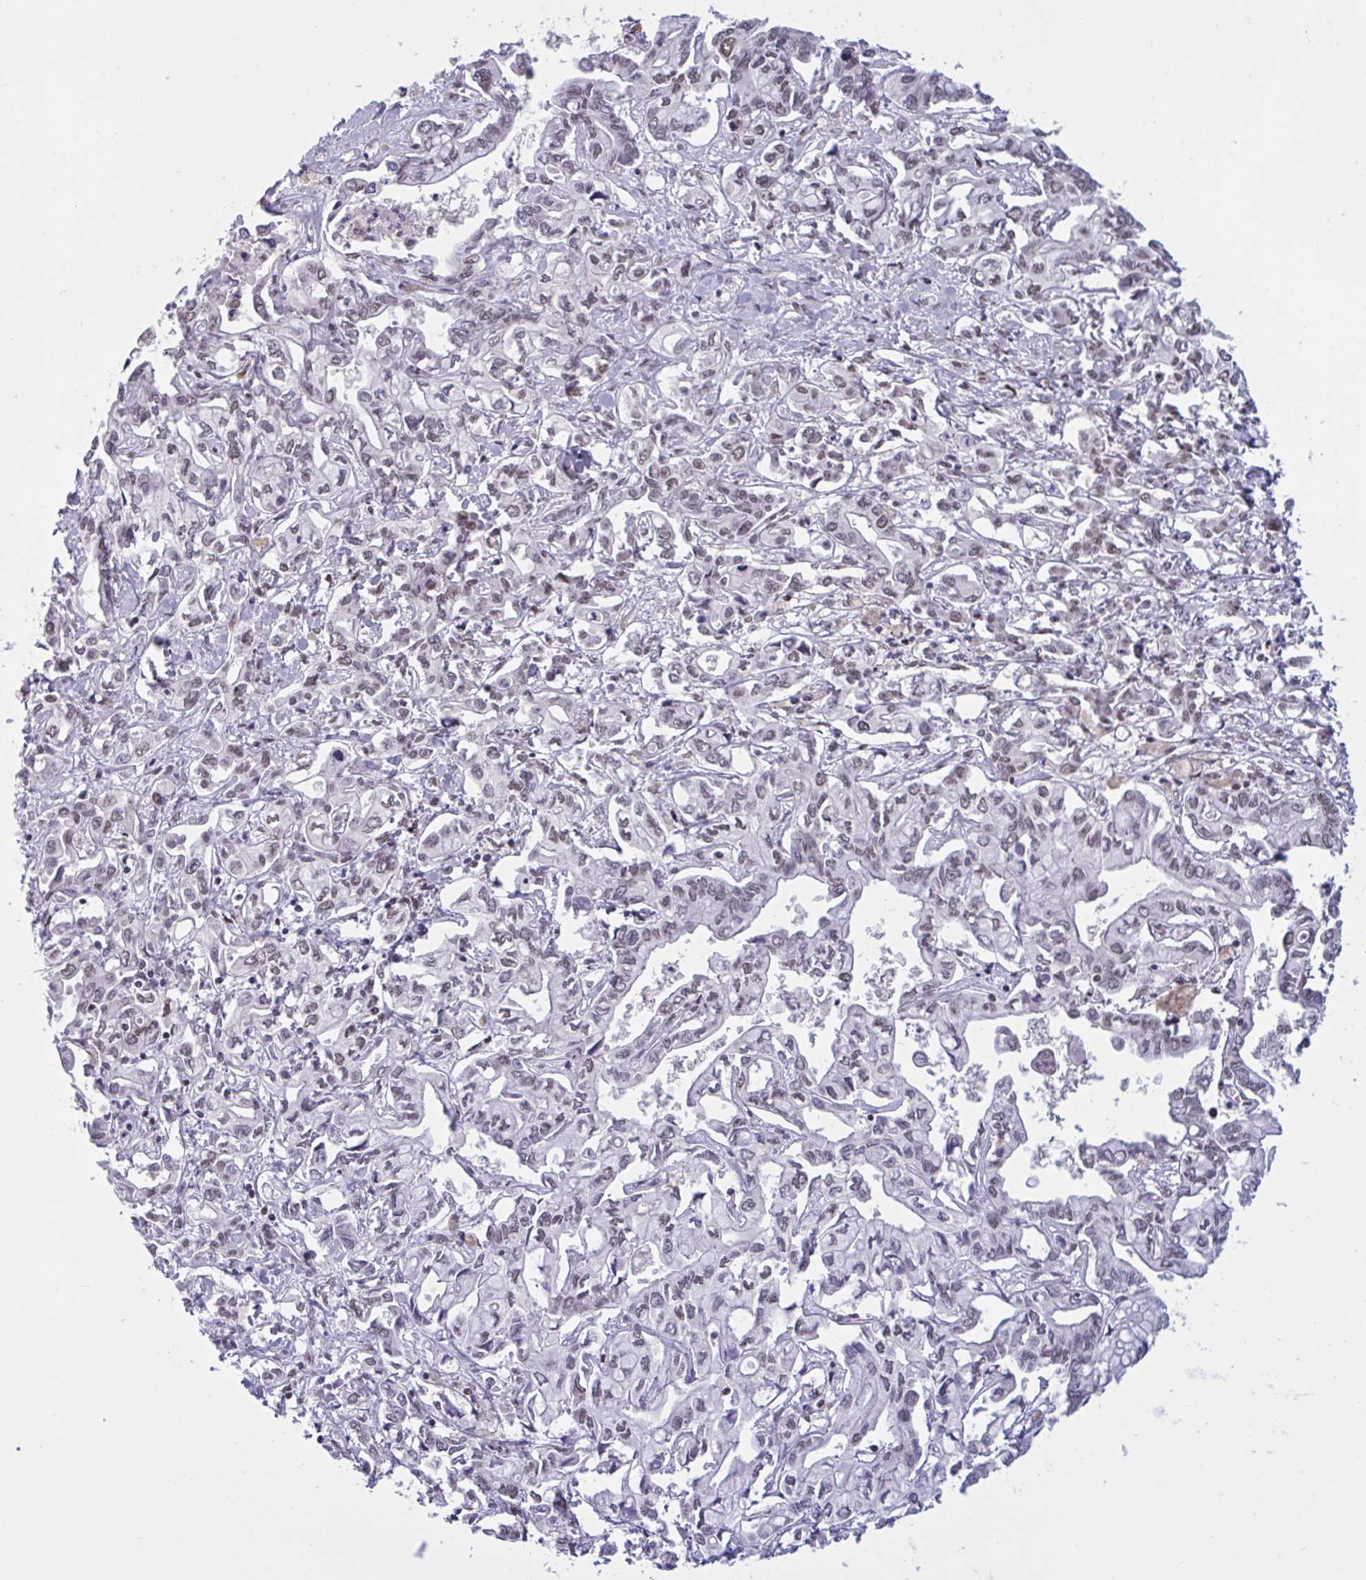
{"staining": {"intensity": "weak", "quantity": "25%-75%", "location": "nuclear"}, "tissue": "liver cancer", "cell_type": "Tumor cells", "image_type": "cancer", "snomed": [{"axis": "morphology", "description": "Cholangiocarcinoma"}, {"axis": "topography", "description": "Liver"}], "caption": "A brown stain shows weak nuclear expression of a protein in human cholangiocarcinoma (liver) tumor cells.", "gene": "CBFA2T2", "patient": {"sex": "female", "age": 64}}